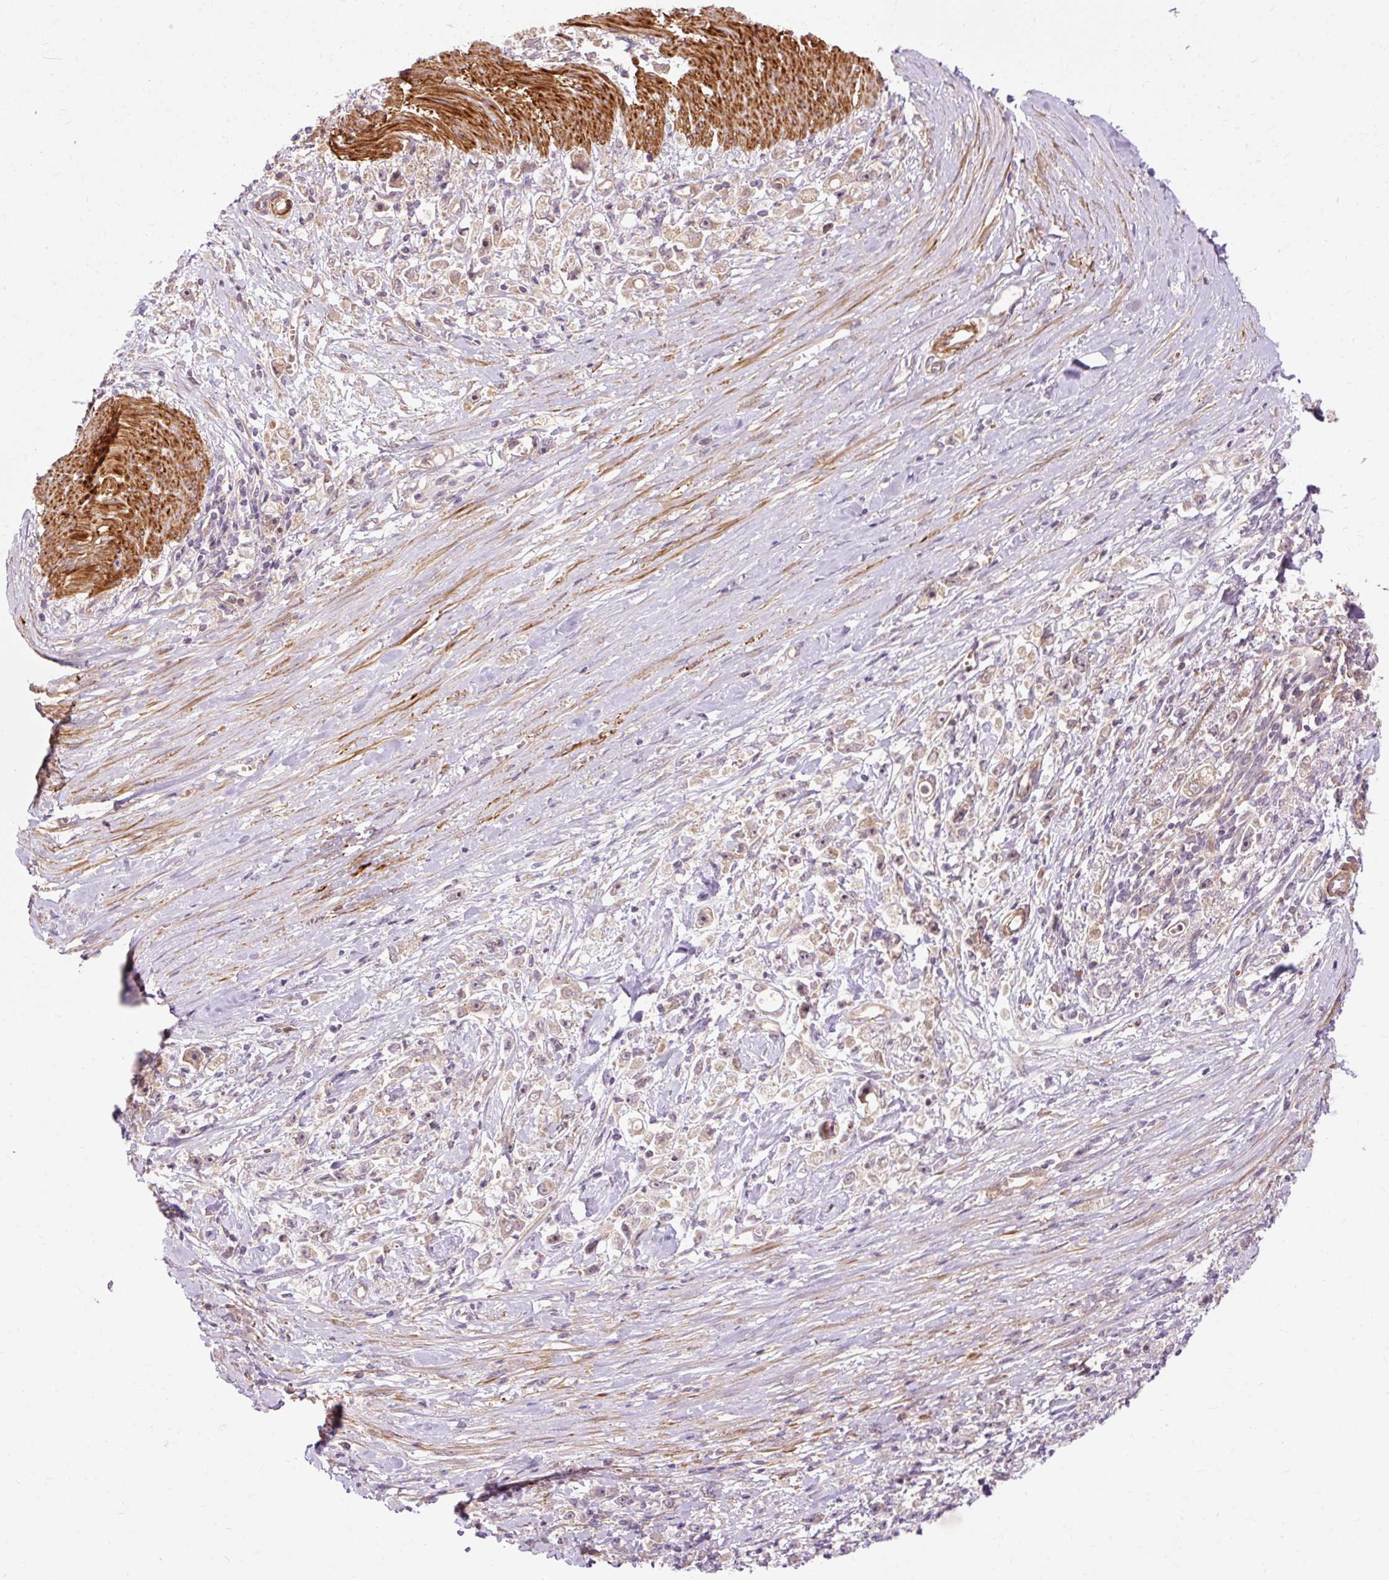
{"staining": {"intensity": "weak", "quantity": "<25%", "location": "cytoplasmic/membranous"}, "tissue": "stomach cancer", "cell_type": "Tumor cells", "image_type": "cancer", "snomed": [{"axis": "morphology", "description": "Adenocarcinoma, NOS"}, {"axis": "topography", "description": "Stomach"}], "caption": "Tumor cells show no significant protein positivity in adenocarcinoma (stomach).", "gene": "RIPOR3", "patient": {"sex": "female", "age": 59}}